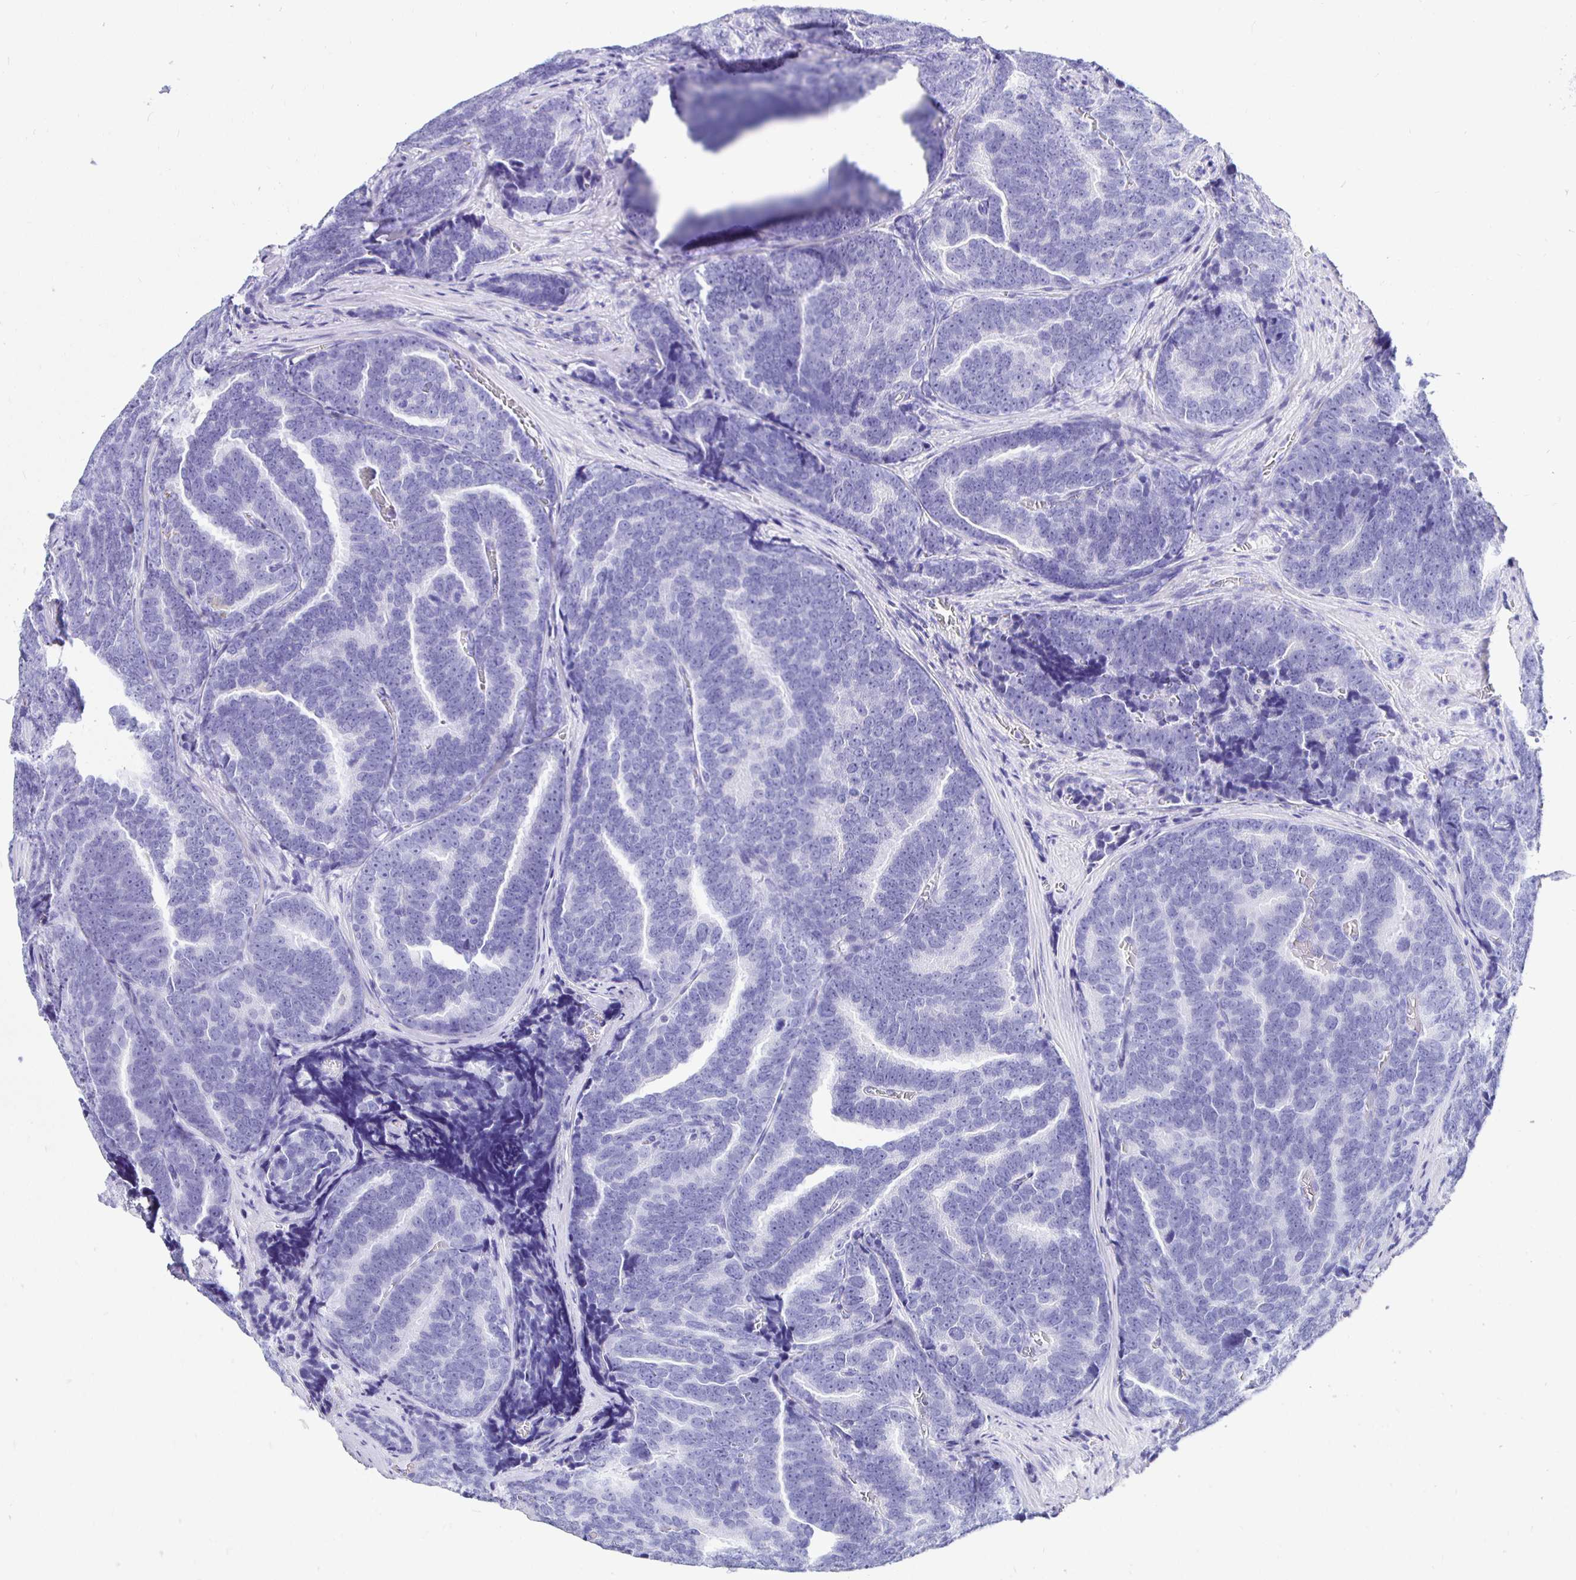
{"staining": {"intensity": "negative", "quantity": "none", "location": "none"}, "tissue": "prostate cancer", "cell_type": "Tumor cells", "image_type": "cancer", "snomed": [{"axis": "morphology", "description": "Adenocarcinoma, Low grade"}, {"axis": "topography", "description": "Prostate"}], "caption": "Immunohistochemistry image of neoplastic tissue: adenocarcinoma (low-grade) (prostate) stained with DAB (3,3'-diaminobenzidine) shows no significant protein positivity in tumor cells. (Immunohistochemistry (ihc), brightfield microscopy, high magnification).", "gene": "UMOD", "patient": {"sex": "male", "age": 62}}